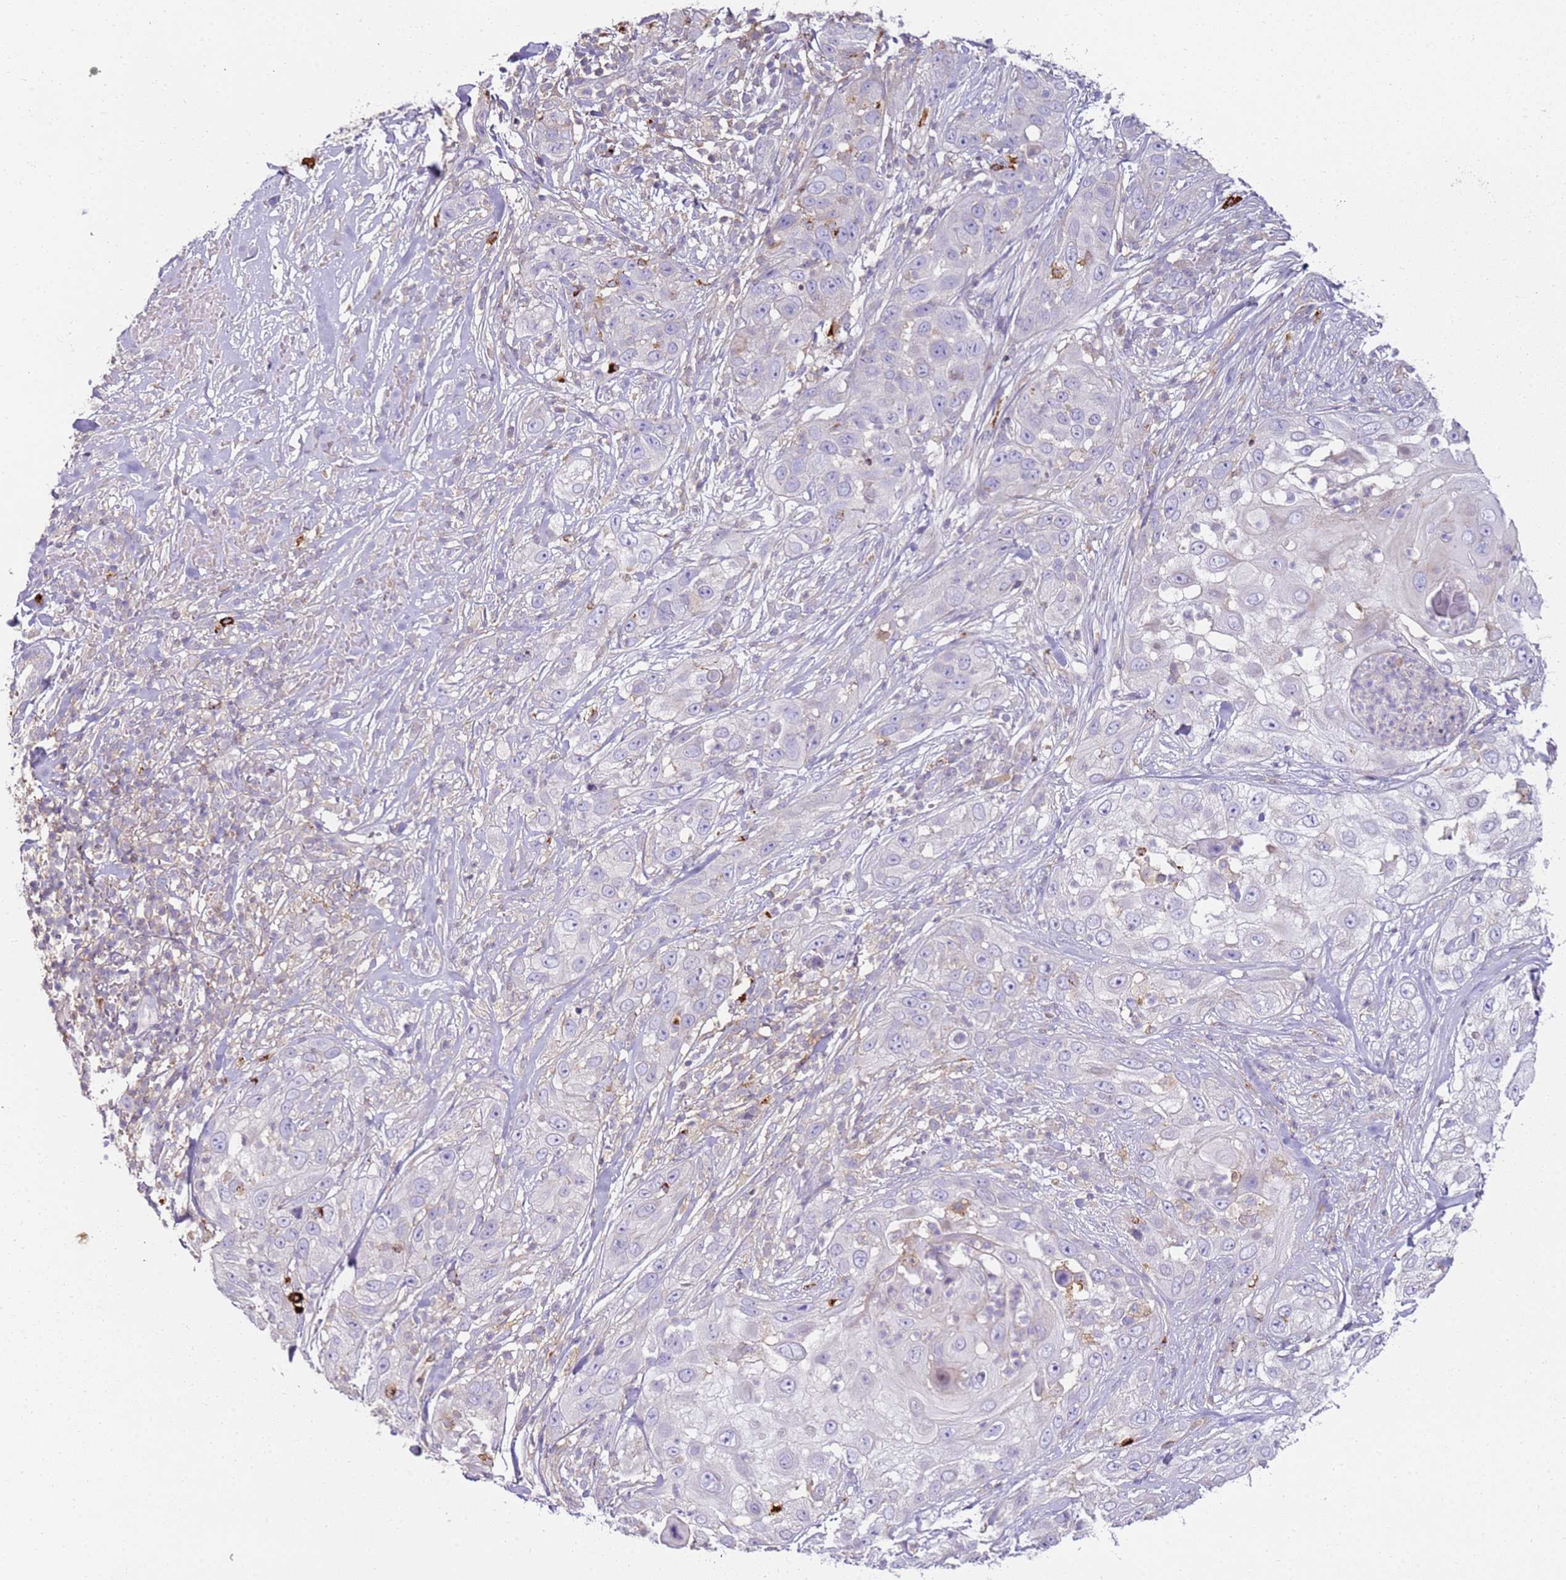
{"staining": {"intensity": "negative", "quantity": "none", "location": "none"}, "tissue": "skin cancer", "cell_type": "Tumor cells", "image_type": "cancer", "snomed": [{"axis": "morphology", "description": "Squamous cell carcinoma, NOS"}, {"axis": "topography", "description": "Skin"}], "caption": "This is an IHC photomicrograph of skin cancer (squamous cell carcinoma). There is no positivity in tumor cells.", "gene": "FPR1", "patient": {"sex": "female", "age": 44}}